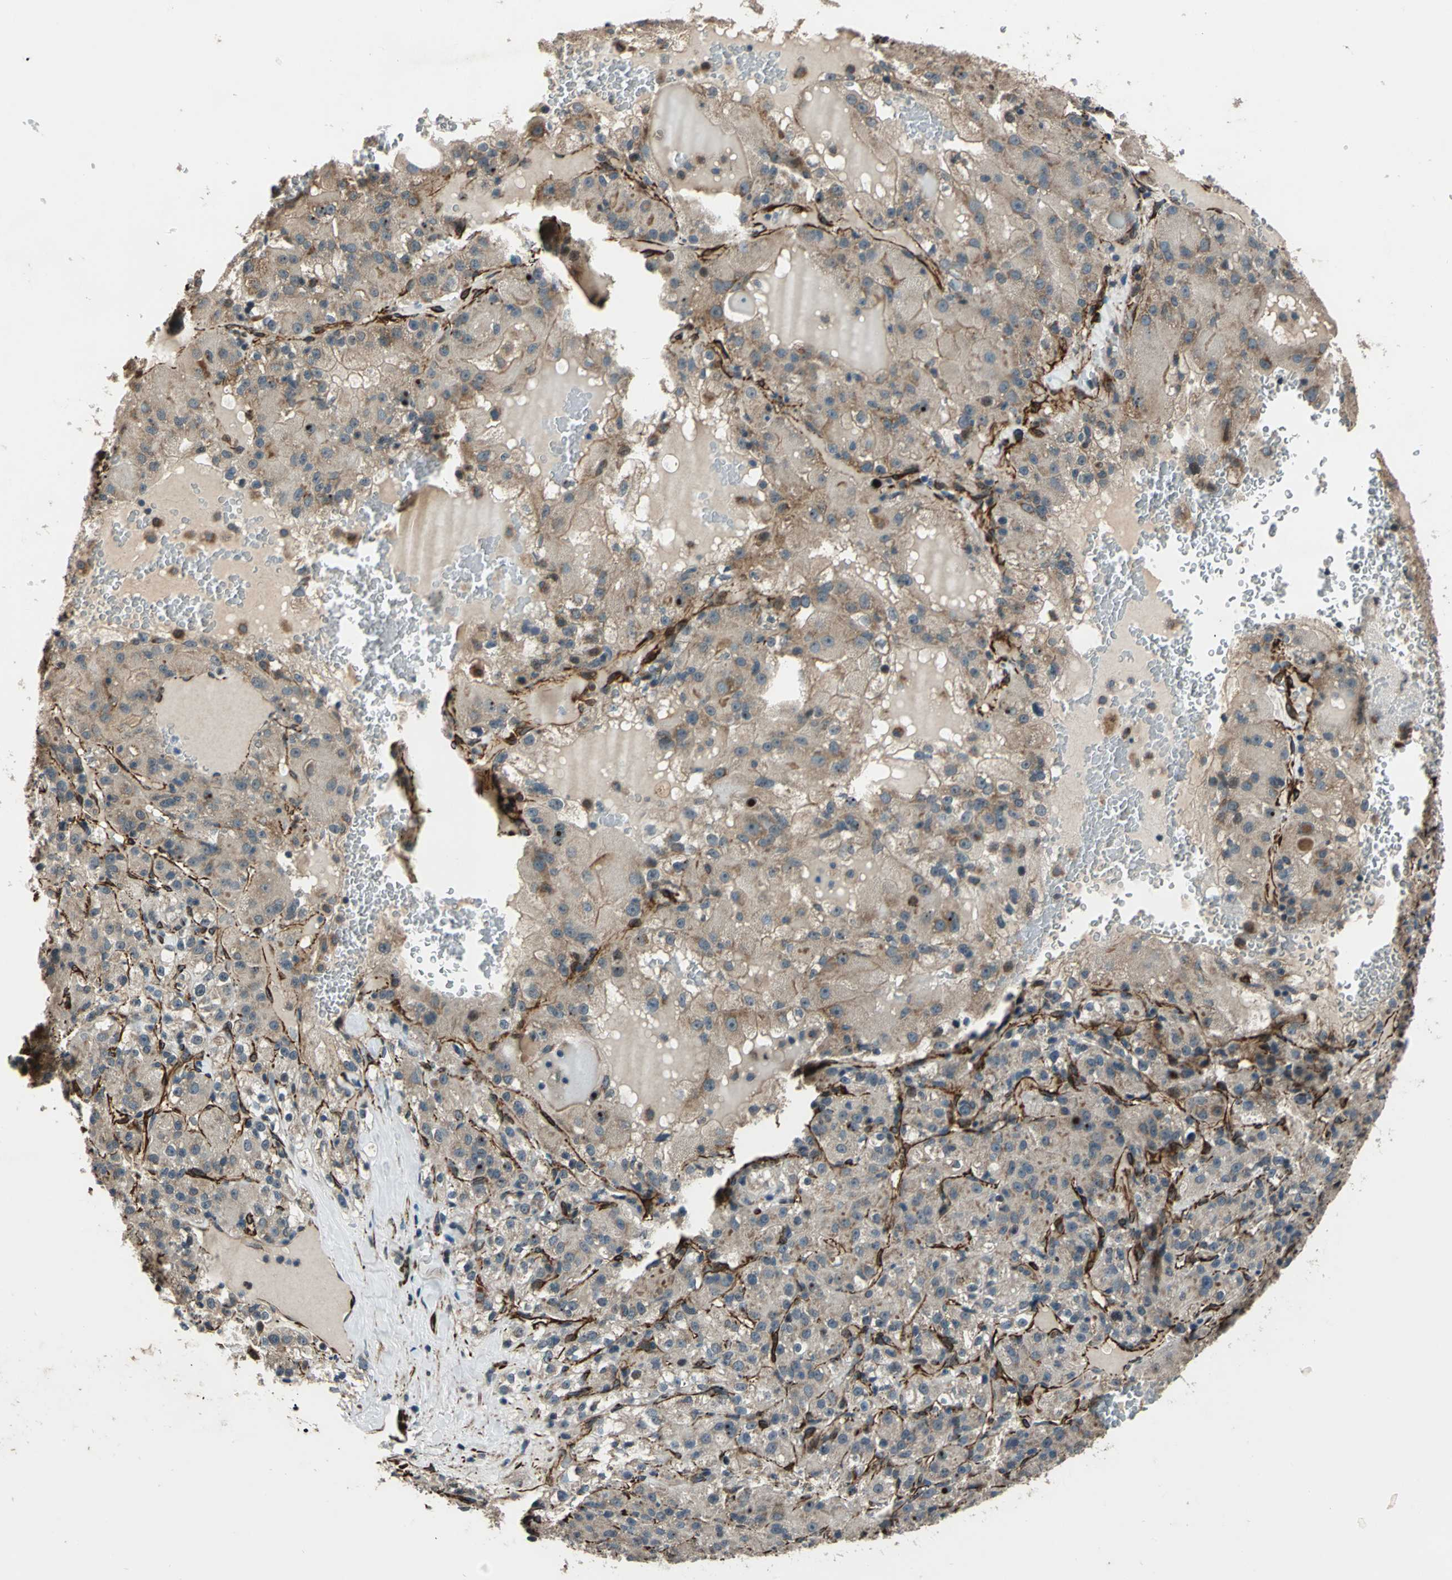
{"staining": {"intensity": "moderate", "quantity": ">75%", "location": "cytoplasmic/membranous,nuclear"}, "tissue": "renal cancer", "cell_type": "Tumor cells", "image_type": "cancer", "snomed": [{"axis": "morphology", "description": "Normal tissue, NOS"}, {"axis": "morphology", "description": "Adenocarcinoma, NOS"}, {"axis": "topography", "description": "Kidney"}], "caption": "Protein expression analysis of adenocarcinoma (renal) exhibits moderate cytoplasmic/membranous and nuclear staining in approximately >75% of tumor cells.", "gene": "EXD2", "patient": {"sex": "male", "age": 61}}